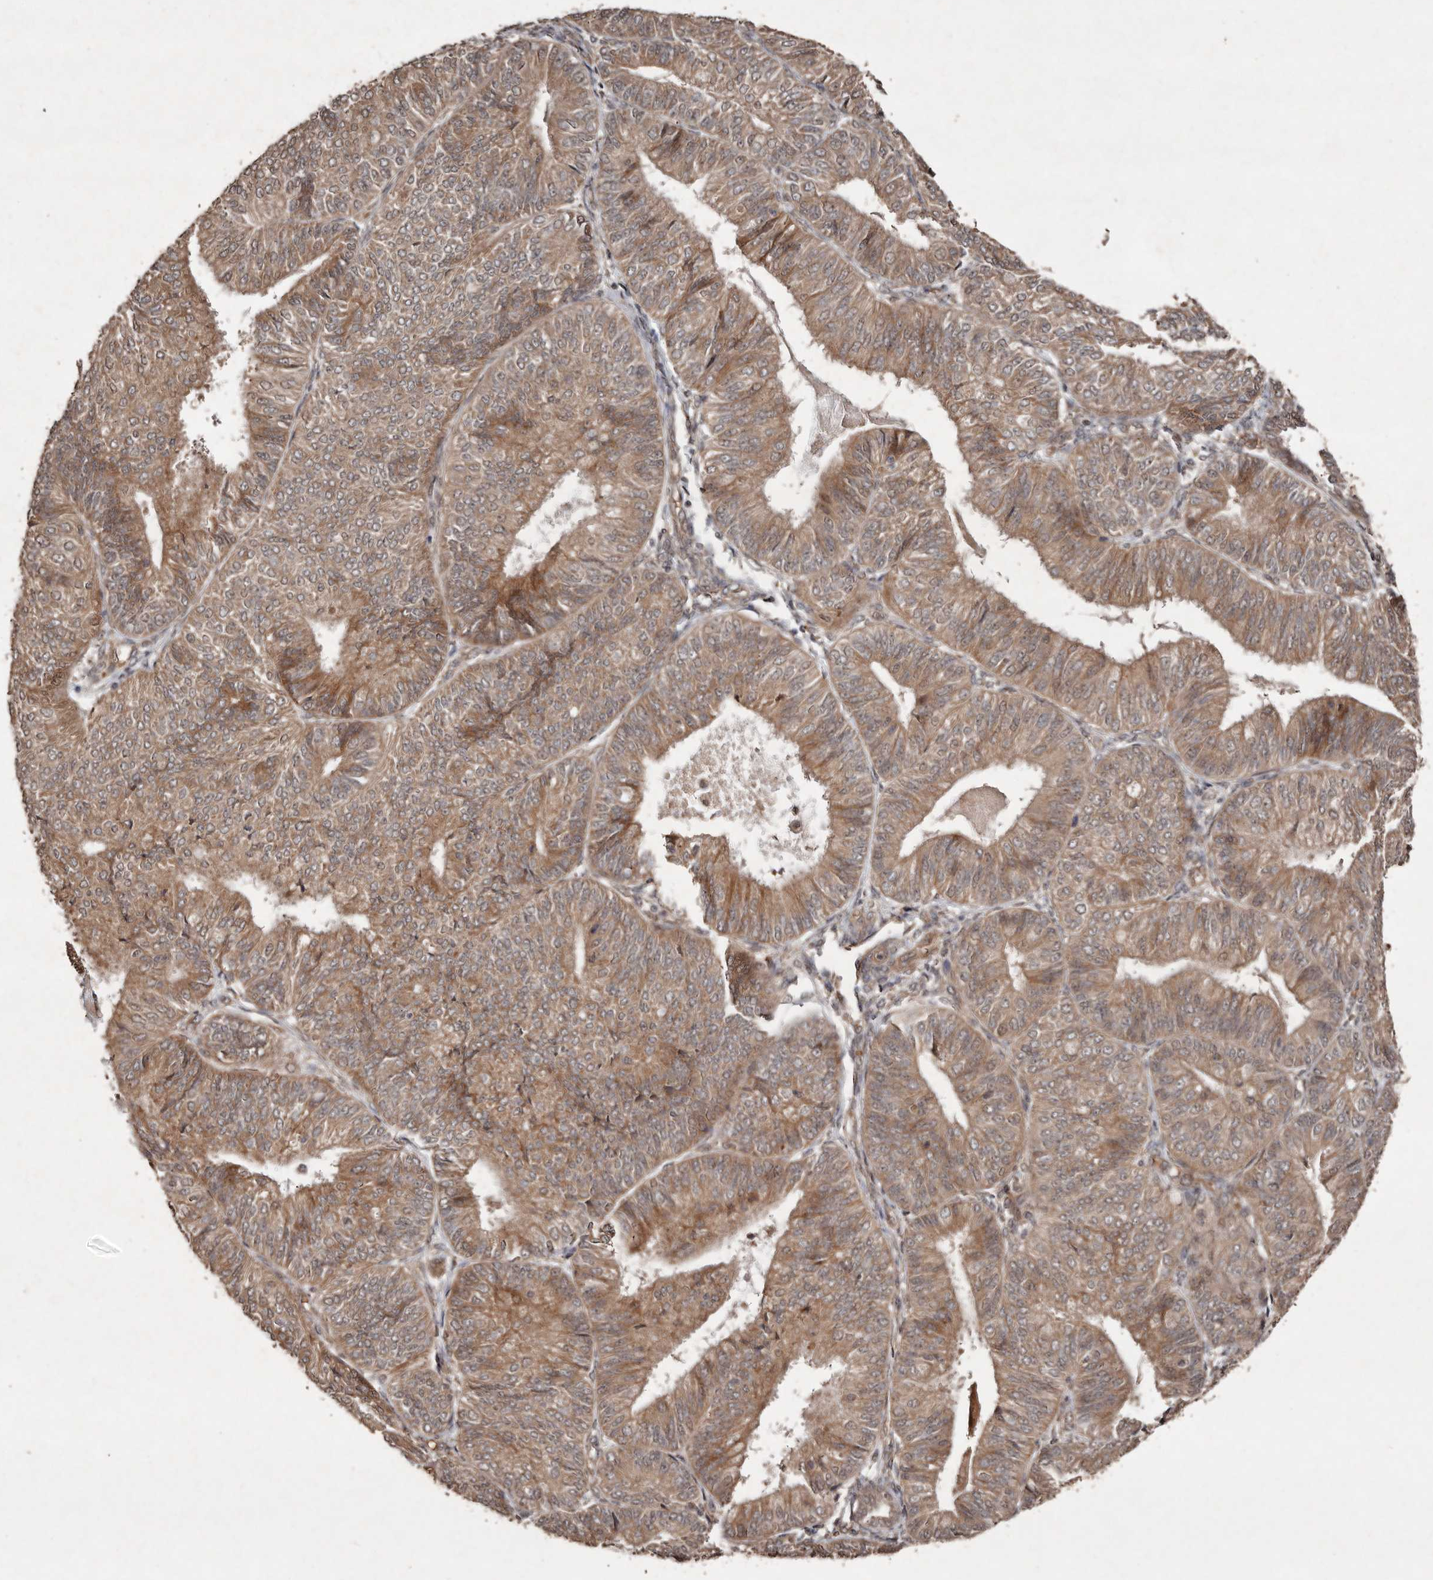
{"staining": {"intensity": "moderate", "quantity": ">75%", "location": "cytoplasmic/membranous"}, "tissue": "endometrial cancer", "cell_type": "Tumor cells", "image_type": "cancer", "snomed": [{"axis": "morphology", "description": "Adenocarcinoma, NOS"}, {"axis": "topography", "description": "Endometrium"}], "caption": "Protein expression analysis of endometrial adenocarcinoma displays moderate cytoplasmic/membranous positivity in approximately >75% of tumor cells. (Brightfield microscopy of DAB IHC at high magnification).", "gene": "DIP2C", "patient": {"sex": "female", "age": 58}}